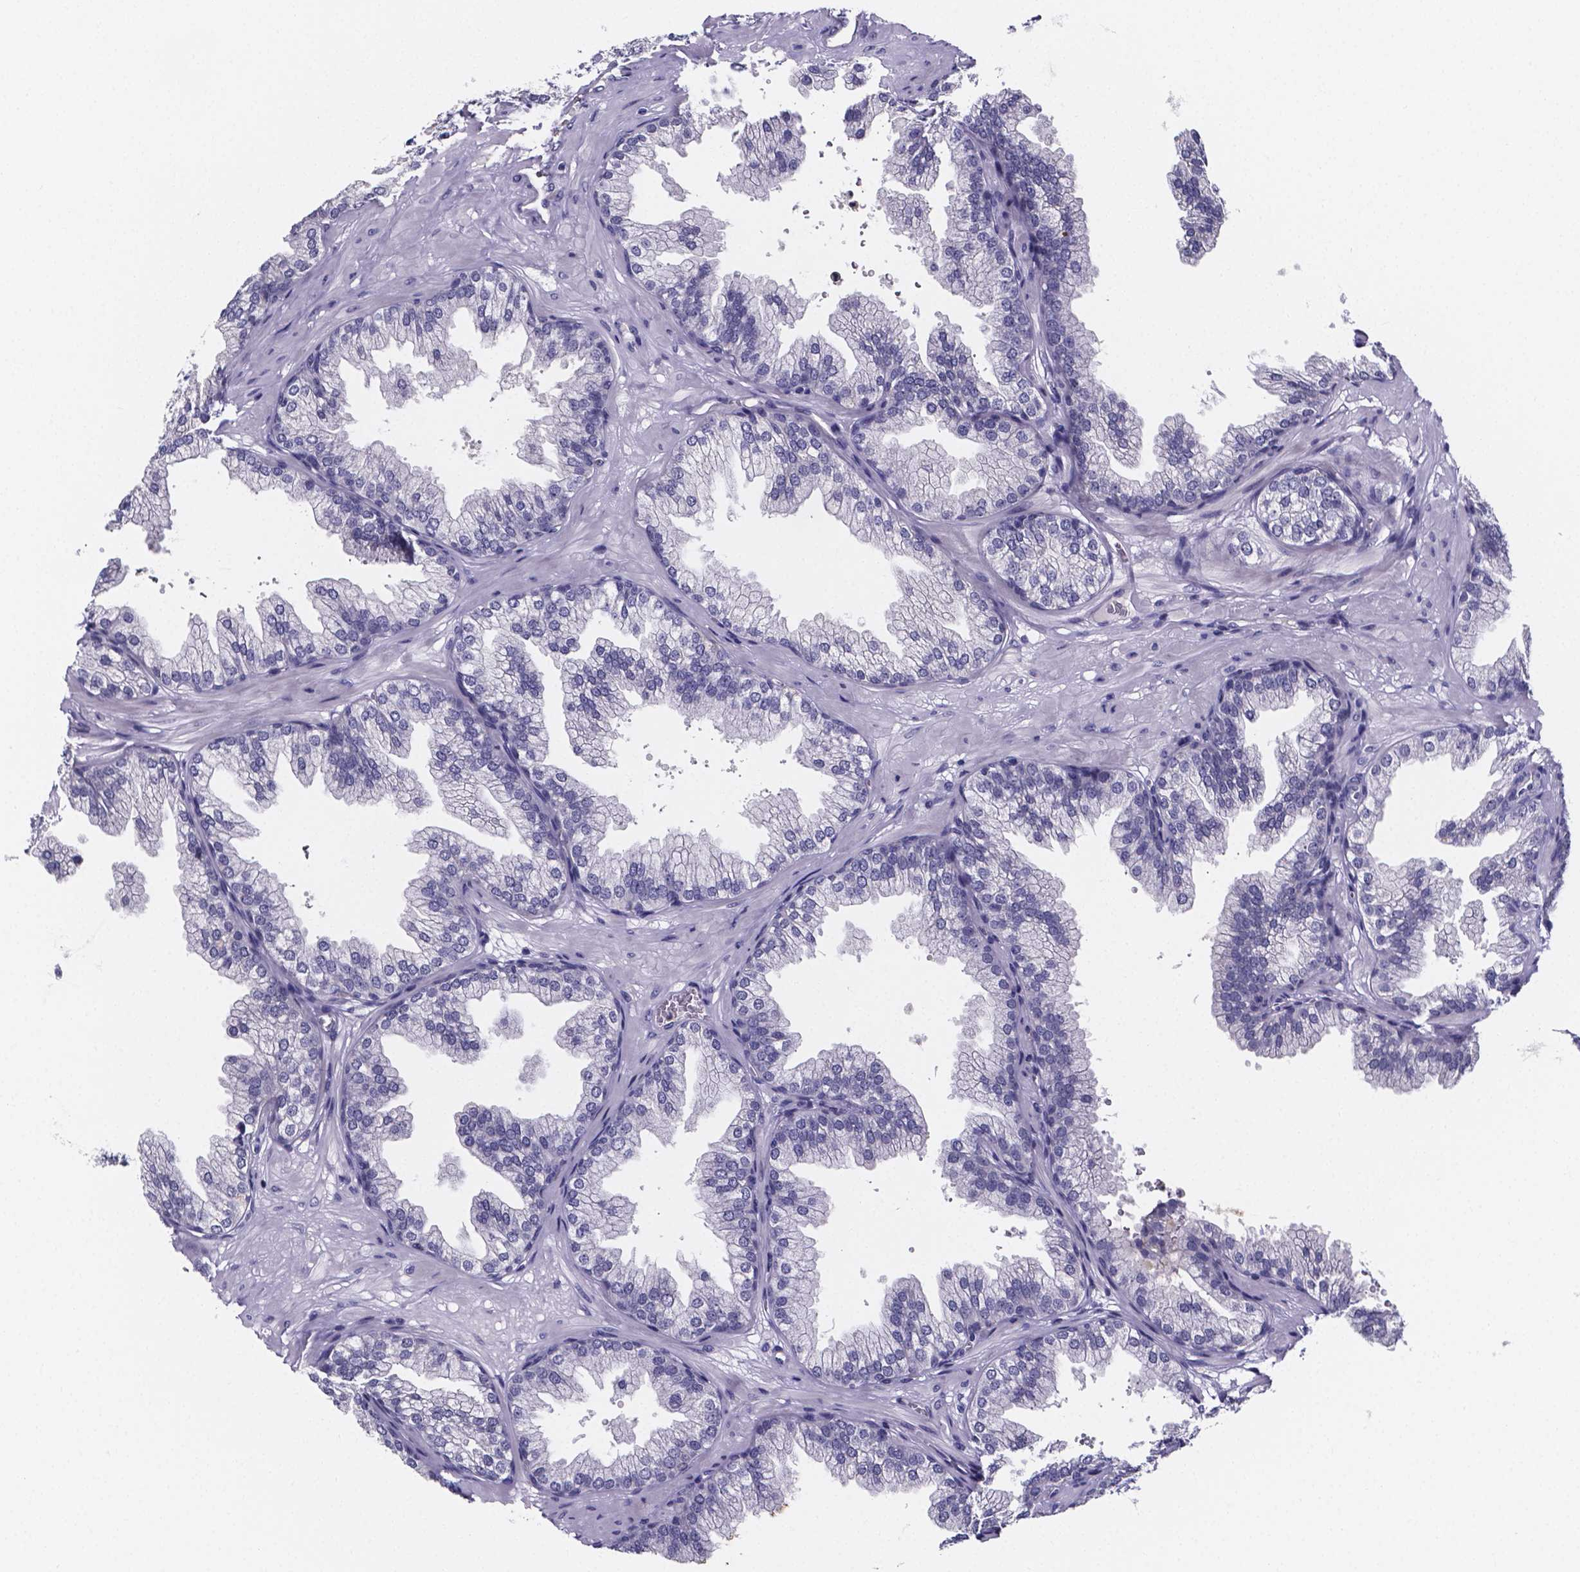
{"staining": {"intensity": "negative", "quantity": "none", "location": "none"}, "tissue": "prostate", "cell_type": "Glandular cells", "image_type": "normal", "snomed": [{"axis": "morphology", "description": "Normal tissue, NOS"}, {"axis": "topography", "description": "Prostate"}], "caption": "The image reveals no significant staining in glandular cells of prostate.", "gene": "IZUMO1", "patient": {"sex": "male", "age": 37}}